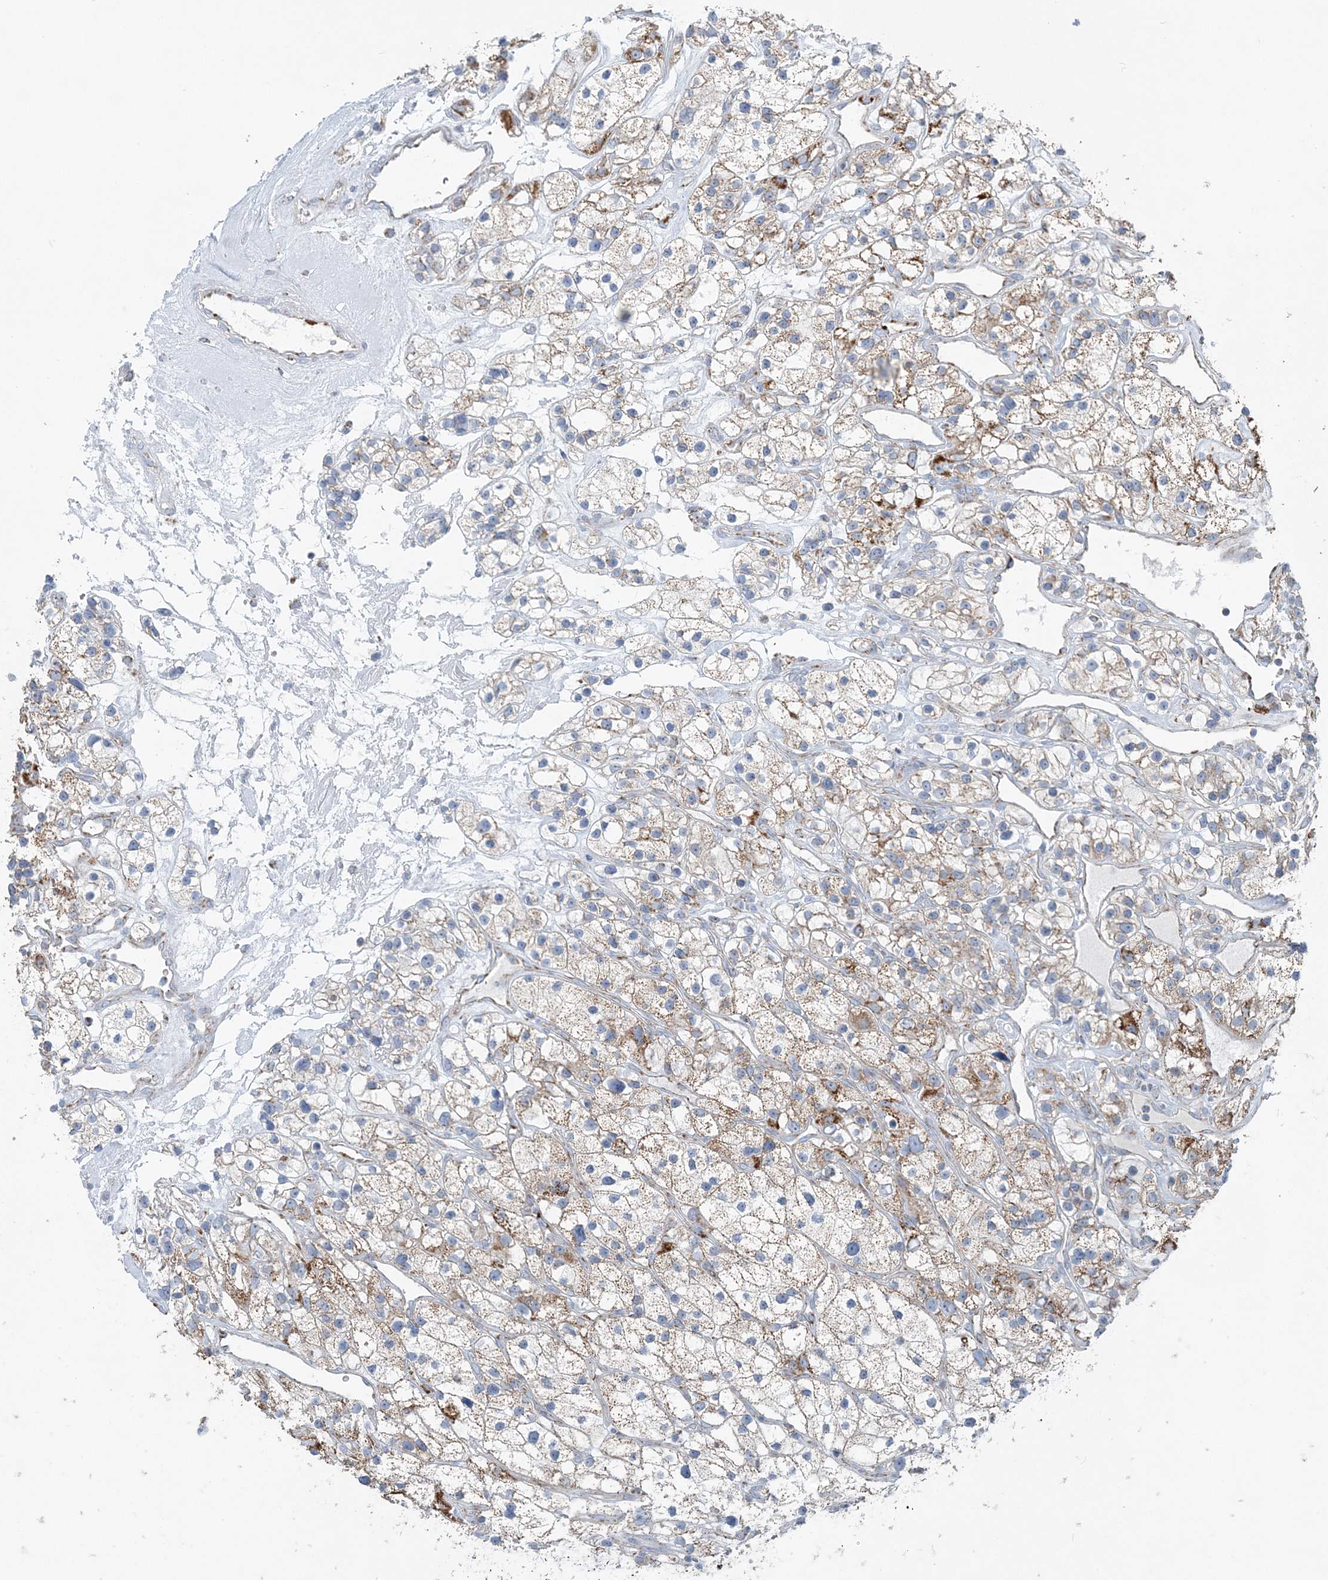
{"staining": {"intensity": "moderate", "quantity": ">75%", "location": "cytoplasmic/membranous"}, "tissue": "renal cancer", "cell_type": "Tumor cells", "image_type": "cancer", "snomed": [{"axis": "morphology", "description": "Adenocarcinoma, NOS"}, {"axis": "topography", "description": "Kidney"}], "caption": "An immunohistochemistry (IHC) micrograph of neoplastic tissue is shown. Protein staining in brown shows moderate cytoplasmic/membranous positivity in renal cancer (adenocarcinoma) within tumor cells.", "gene": "PCCB", "patient": {"sex": "female", "age": 57}}